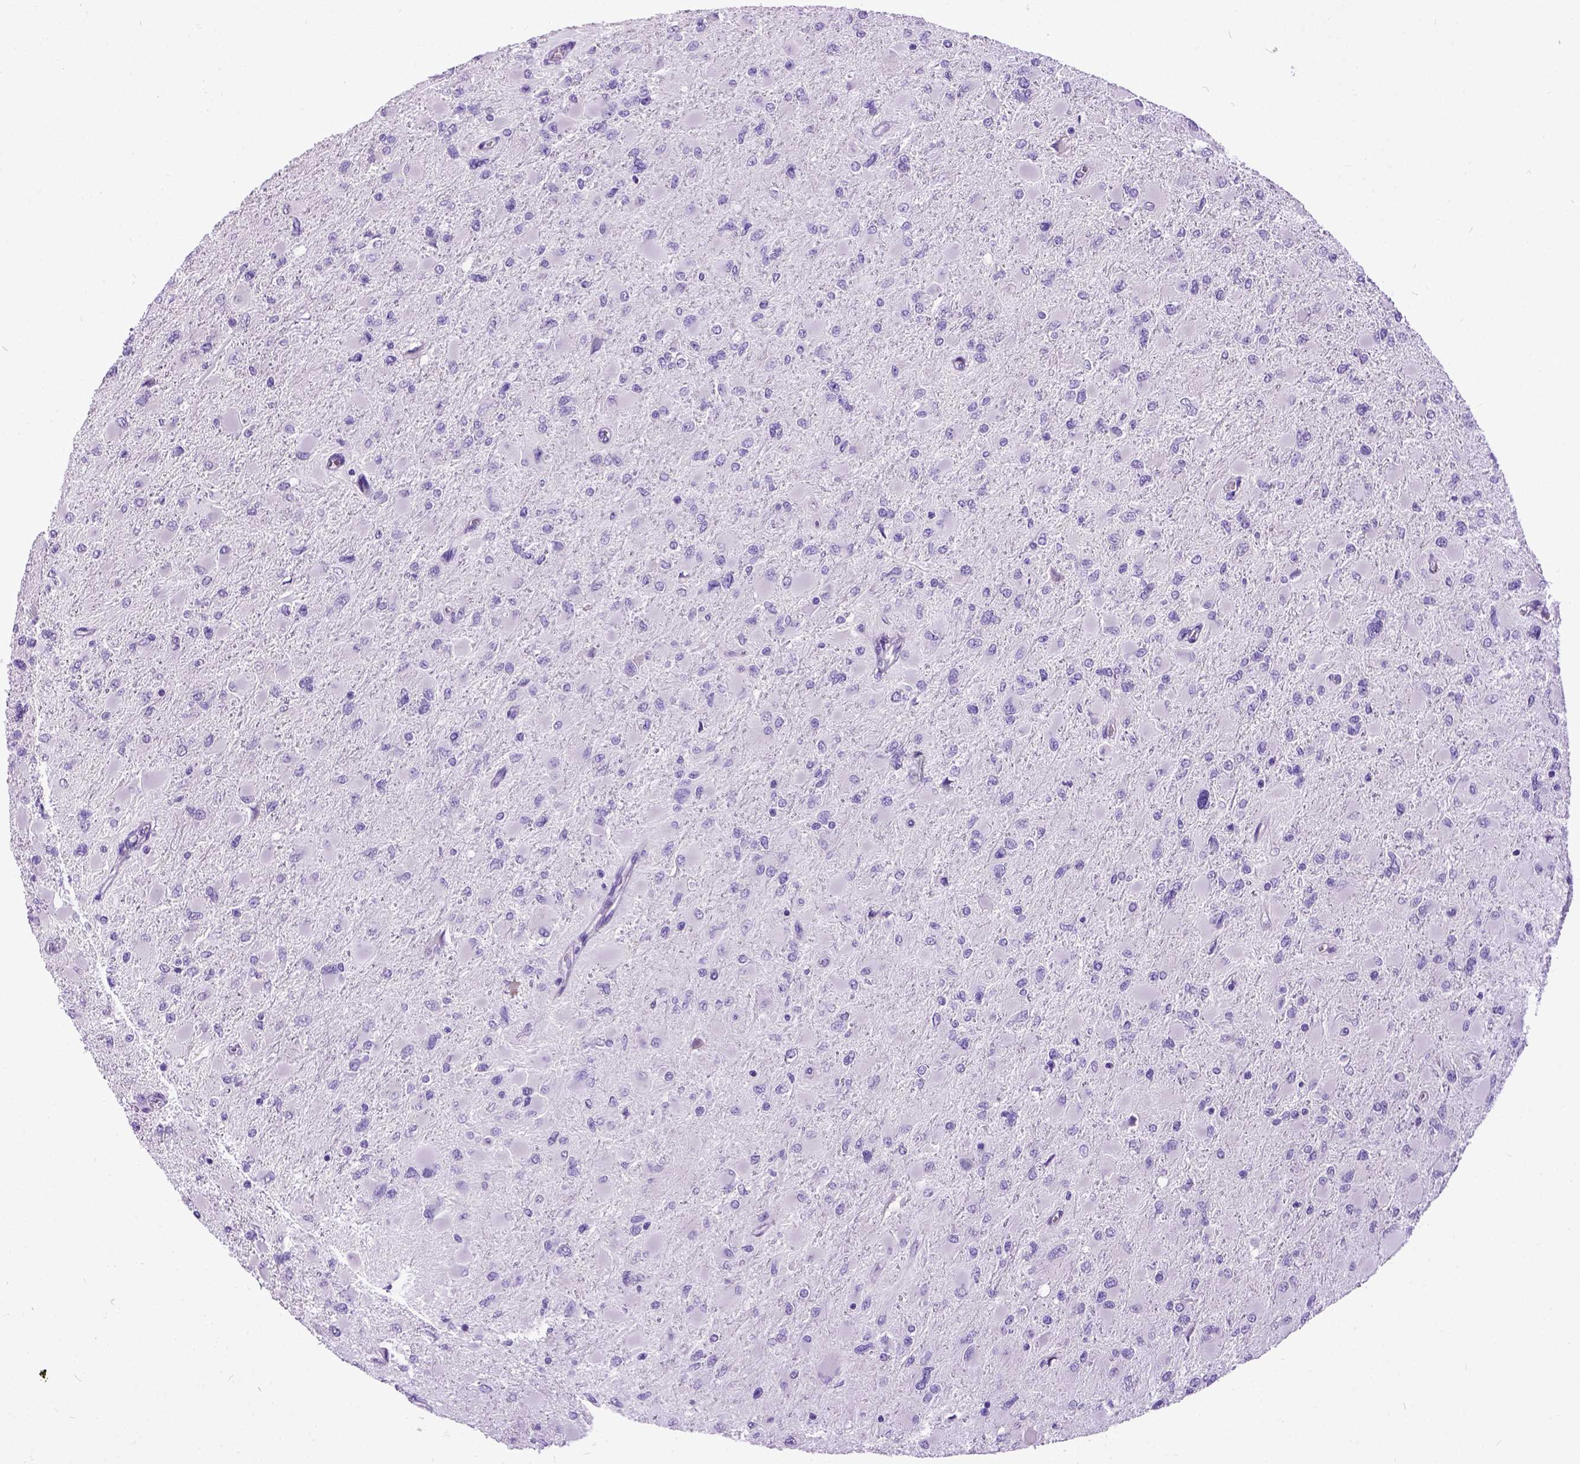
{"staining": {"intensity": "negative", "quantity": "none", "location": "none"}, "tissue": "glioma", "cell_type": "Tumor cells", "image_type": "cancer", "snomed": [{"axis": "morphology", "description": "Glioma, malignant, High grade"}, {"axis": "topography", "description": "Cerebral cortex"}], "caption": "Glioma stained for a protein using immunohistochemistry displays no staining tumor cells.", "gene": "IGF2", "patient": {"sex": "female", "age": 36}}